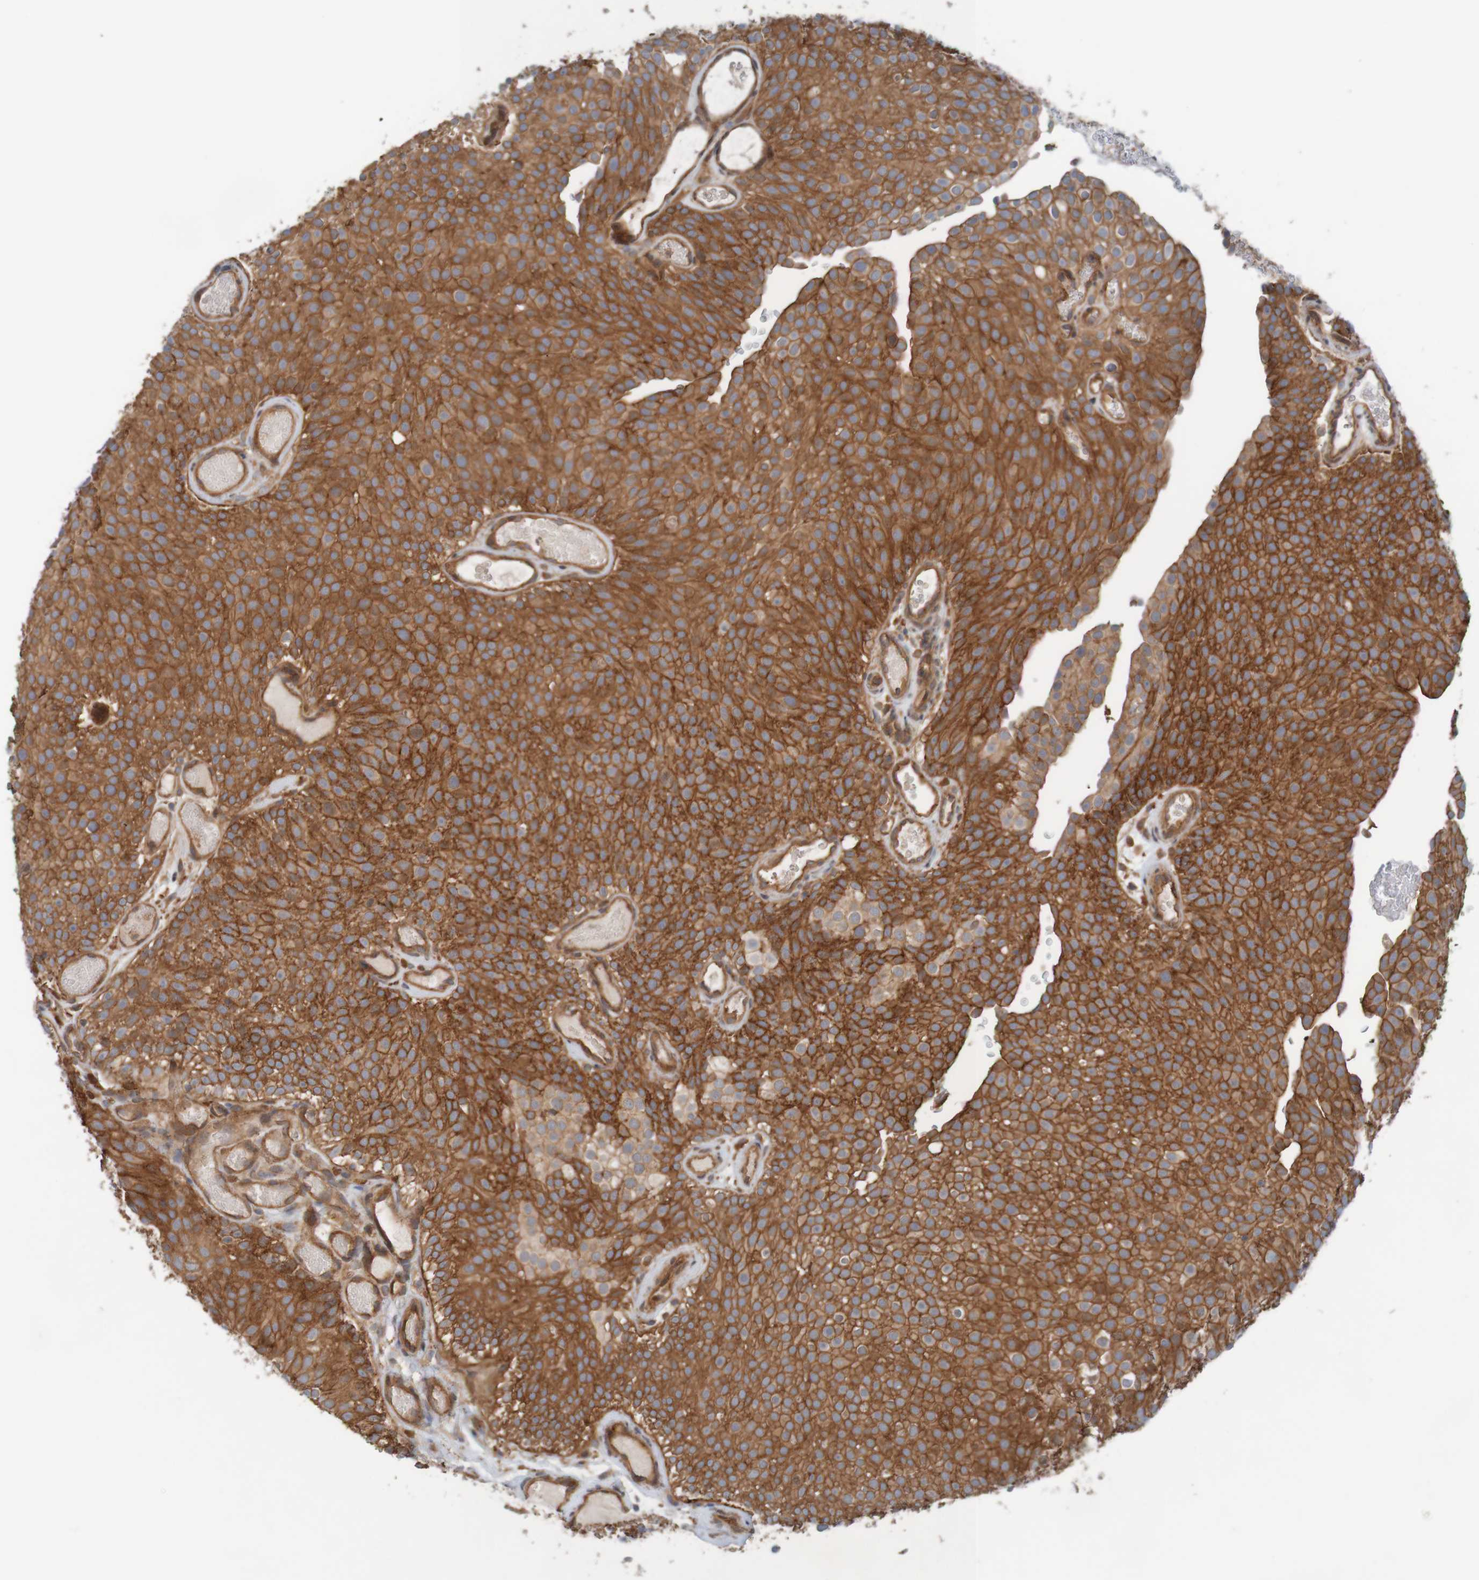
{"staining": {"intensity": "moderate", "quantity": ">75%", "location": "cytoplasmic/membranous"}, "tissue": "urothelial cancer", "cell_type": "Tumor cells", "image_type": "cancer", "snomed": [{"axis": "morphology", "description": "Urothelial carcinoma, Low grade"}, {"axis": "topography", "description": "Urinary bladder"}], "caption": "Brown immunohistochemical staining in human urothelial carcinoma (low-grade) displays moderate cytoplasmic/membranous expression in approximately >75% of tumor cells.", "gene": "ARHGEF11", "patient": {"sex": "male", "age": 78}}